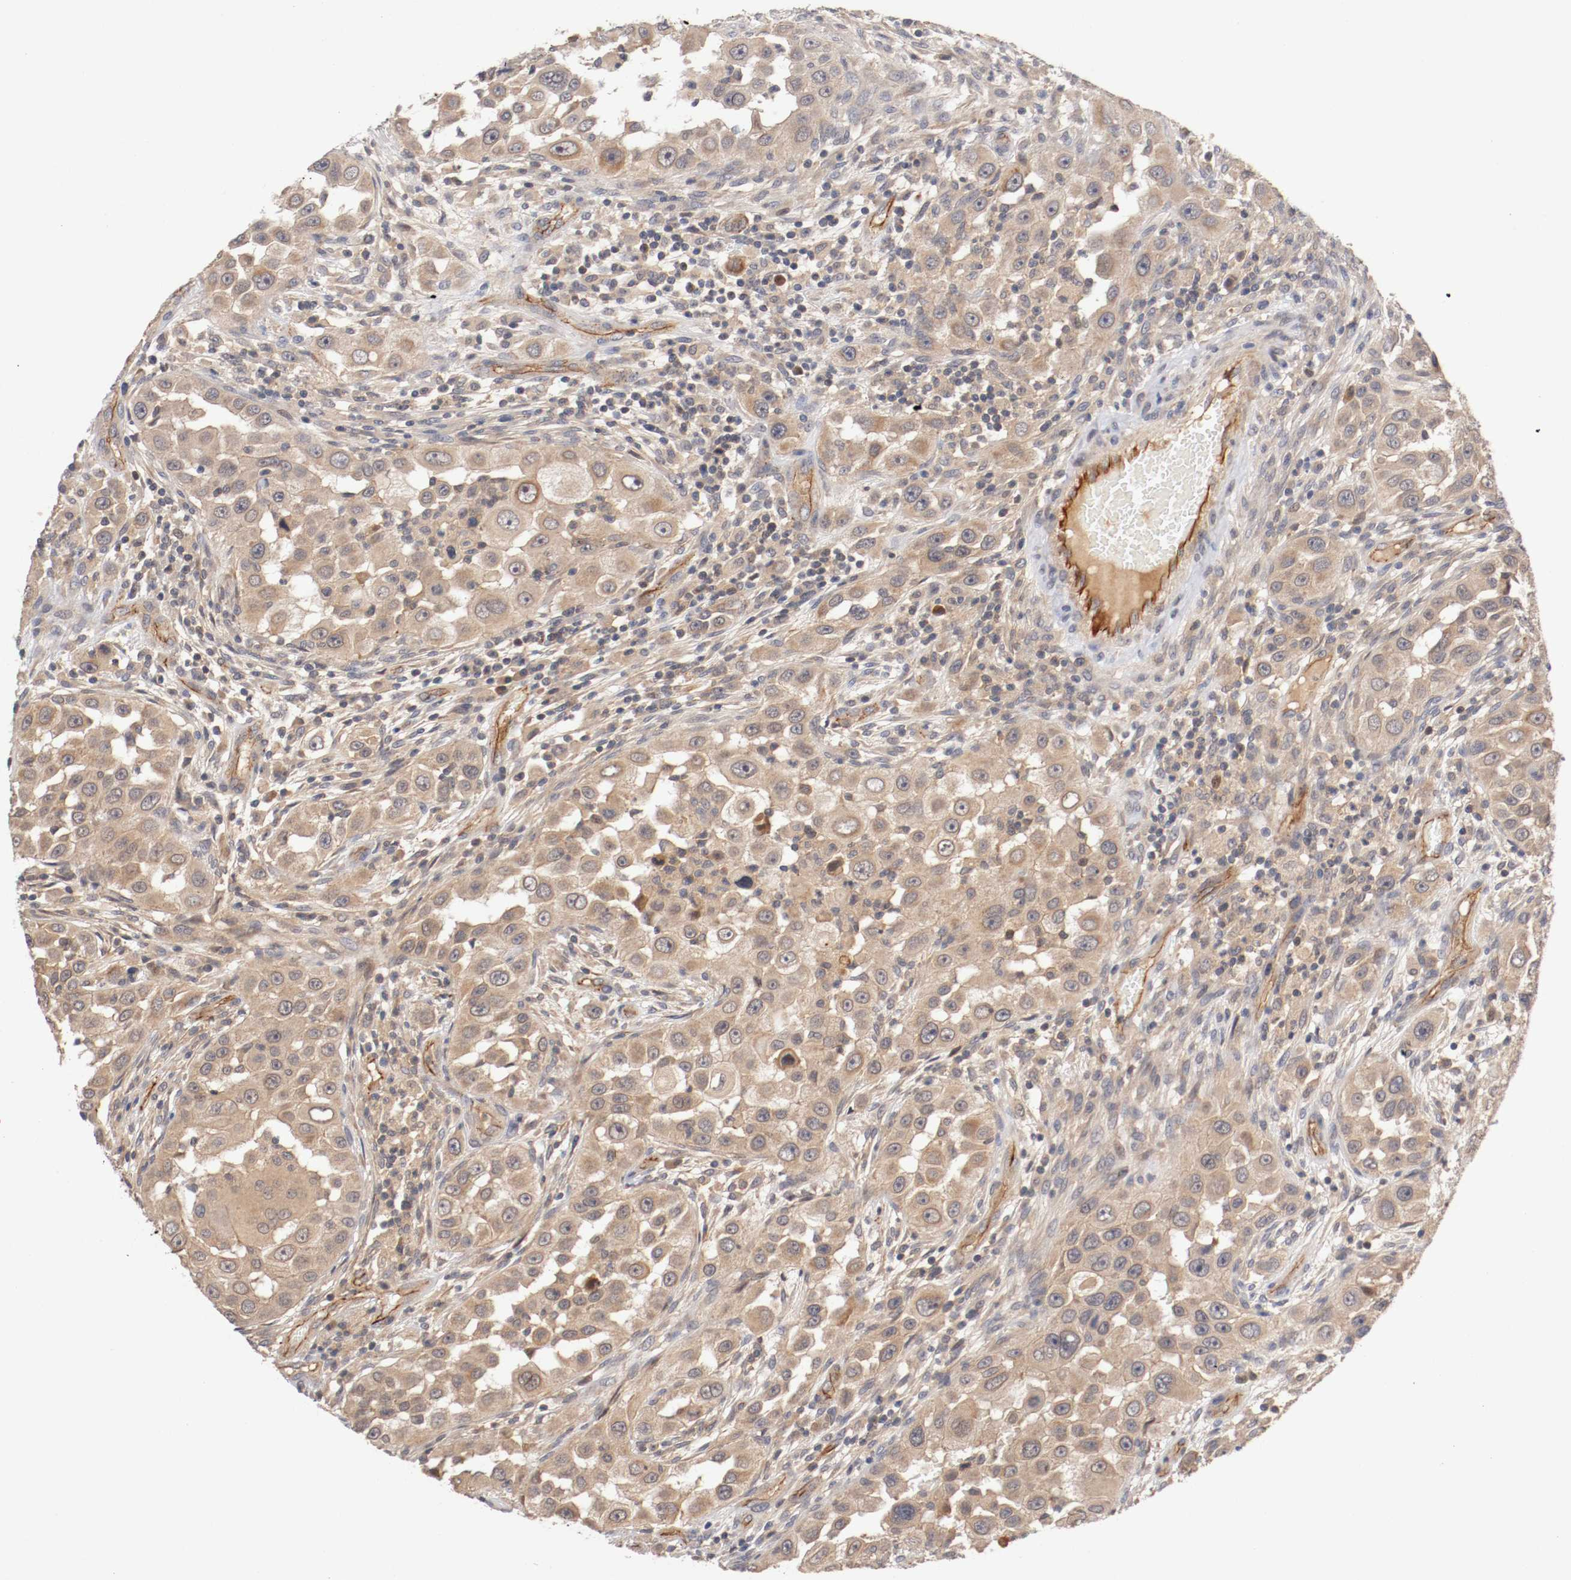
{"staining": {"intensity": "weak", "quantity": ">75%", "location": "cytoplasmic/membranous"}, "tissue": "head and neck cancer", "cell_type": "Tumor cells", "image_type": "cancer", "snomed": [{"axis": "morphology", "description": "Carcinoma, NOS"}, {"axis": "topography", "description": "Head-Neck"}], "caption": "The image displays staining of carcinoma (head and neck), revealing weak cytoplasmic/membranous protein positivity (brown color) within tumor cells.", "gene": "TYK2", "patient": {"sex": "male", "age": 87}}